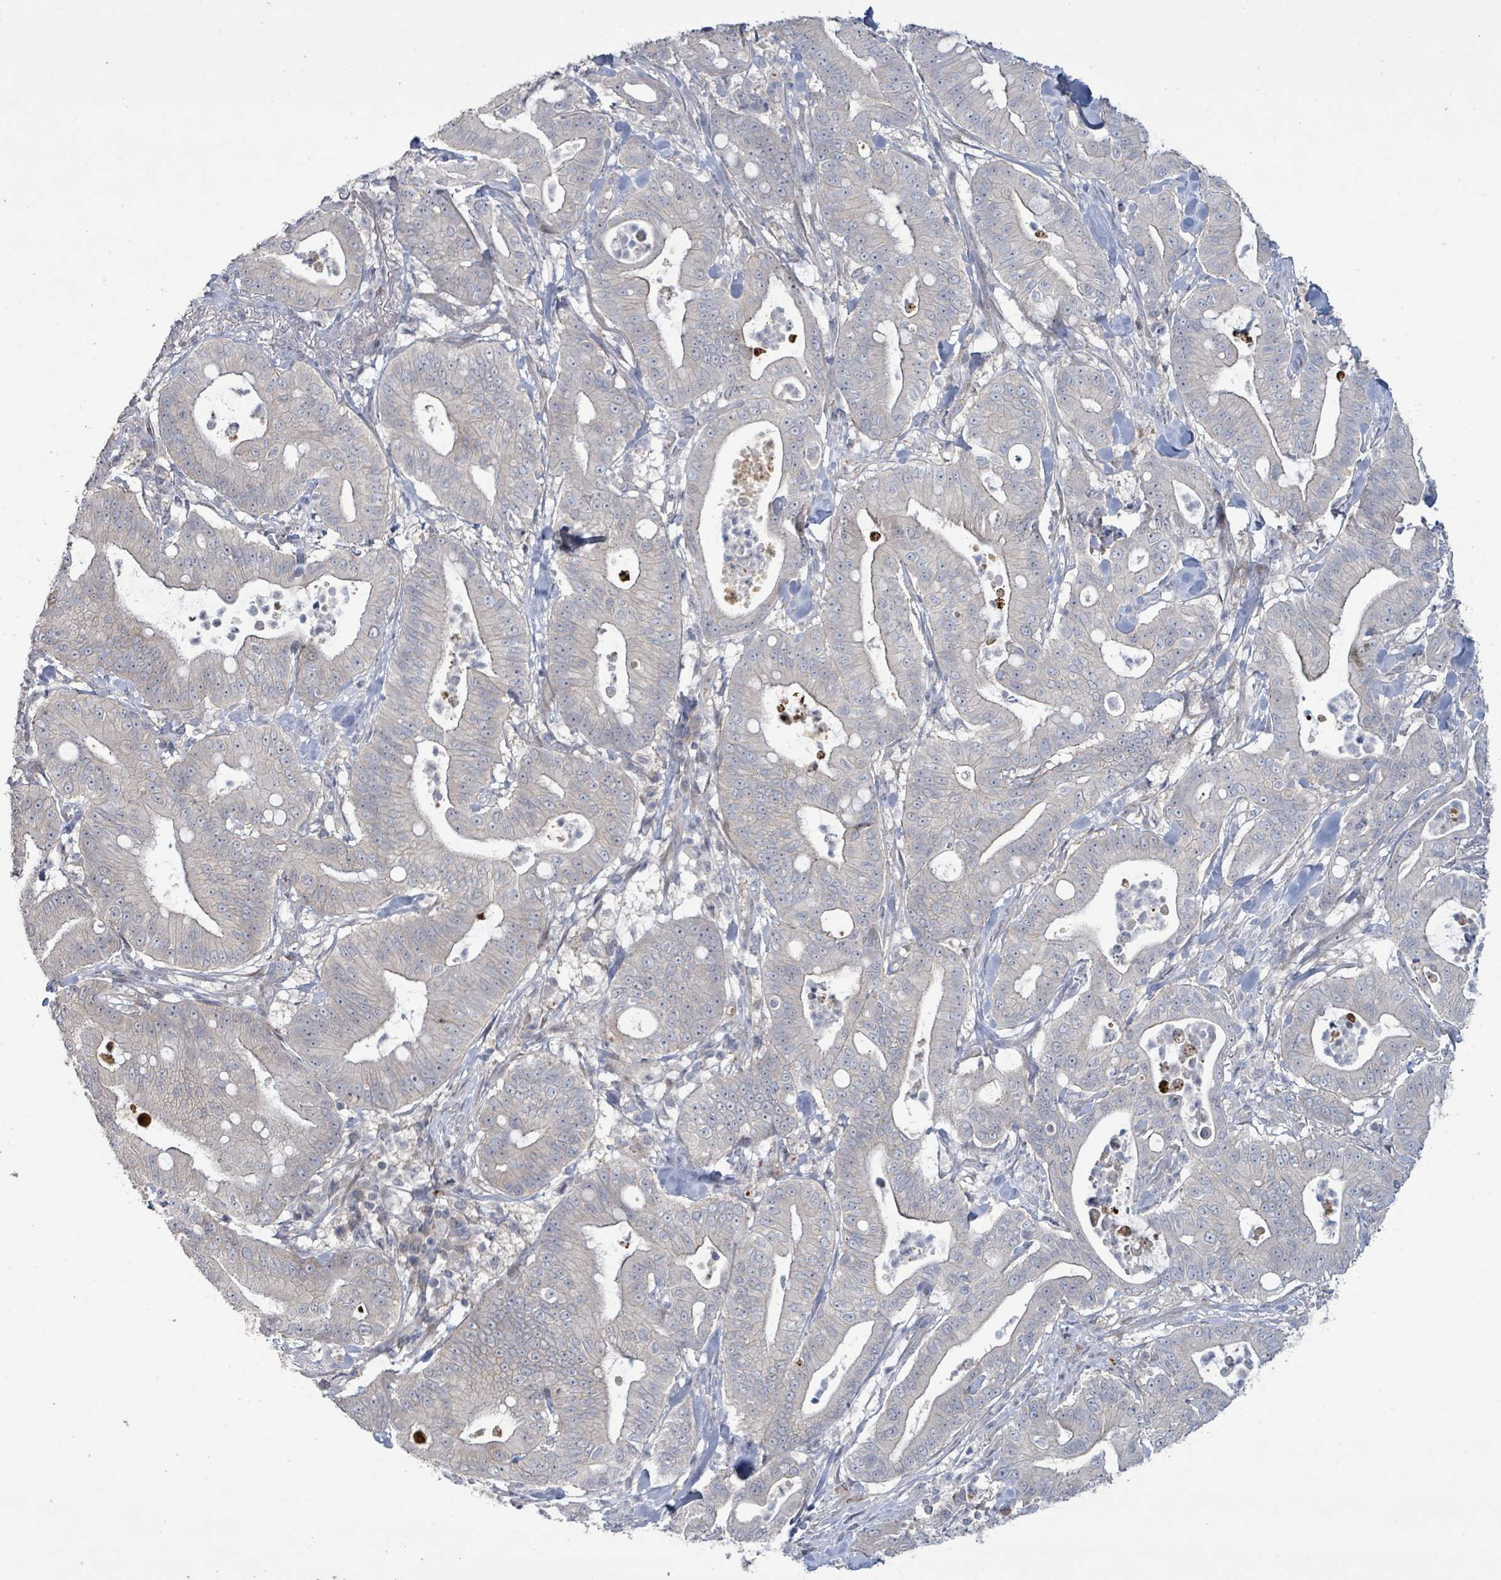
{"staining": {"intensity": "negative", "quantity": "none", "location": "none"}, "tissue": "pancreatic cancer", "cell_type": "Tumor cells", "image_type": "cancer", "snomed": [{"axis": "morphology", "description": "Adenocarcinoma, NOS"}, {"axis": "topography", "description": "Pancreas"}], "caption": "Tumor cells are negative for brown protein staining in pancreatic cancer.", "gene": "LILRA4", "patient": {"sex": "male", "age": 71}}